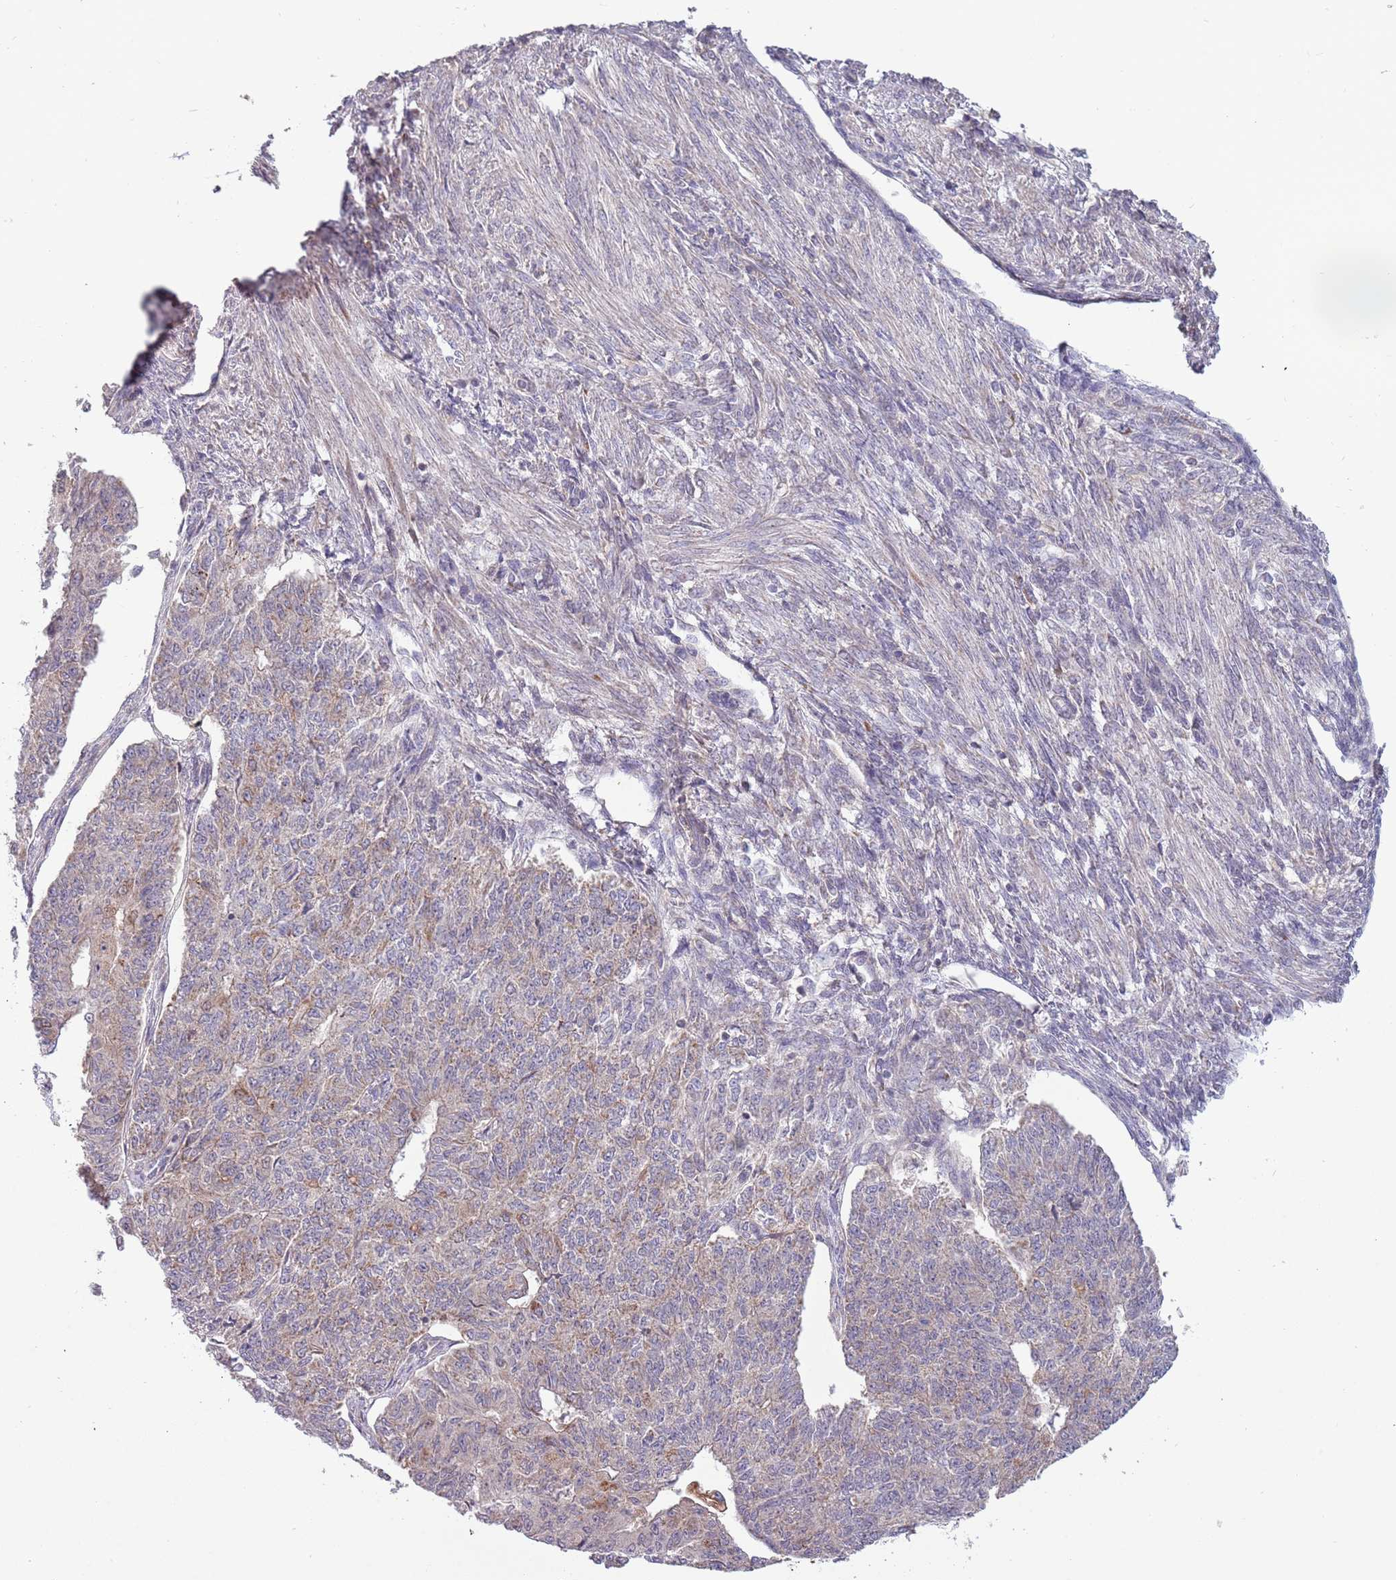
{"staining": {"intensity": "weak", "quantity": "<25%", "location": "cytoplasmic/membranous"}, "tissue": "endometrial cancer", "cell_type": "Tumor cells", "image_type": "cancer", "snomed": [{"axis": "morphology", "description": "Adenocarcinoma, NOS"}, {"axis": "topography", "description": "Endometrium"}], "caption": "Immunohistochemistry (IHC) of adenocarcinoma (endometrial) reveals no expression in tumor cells.", "gene": "RNF181", "patient": {"sex": "female", "age": 32}}